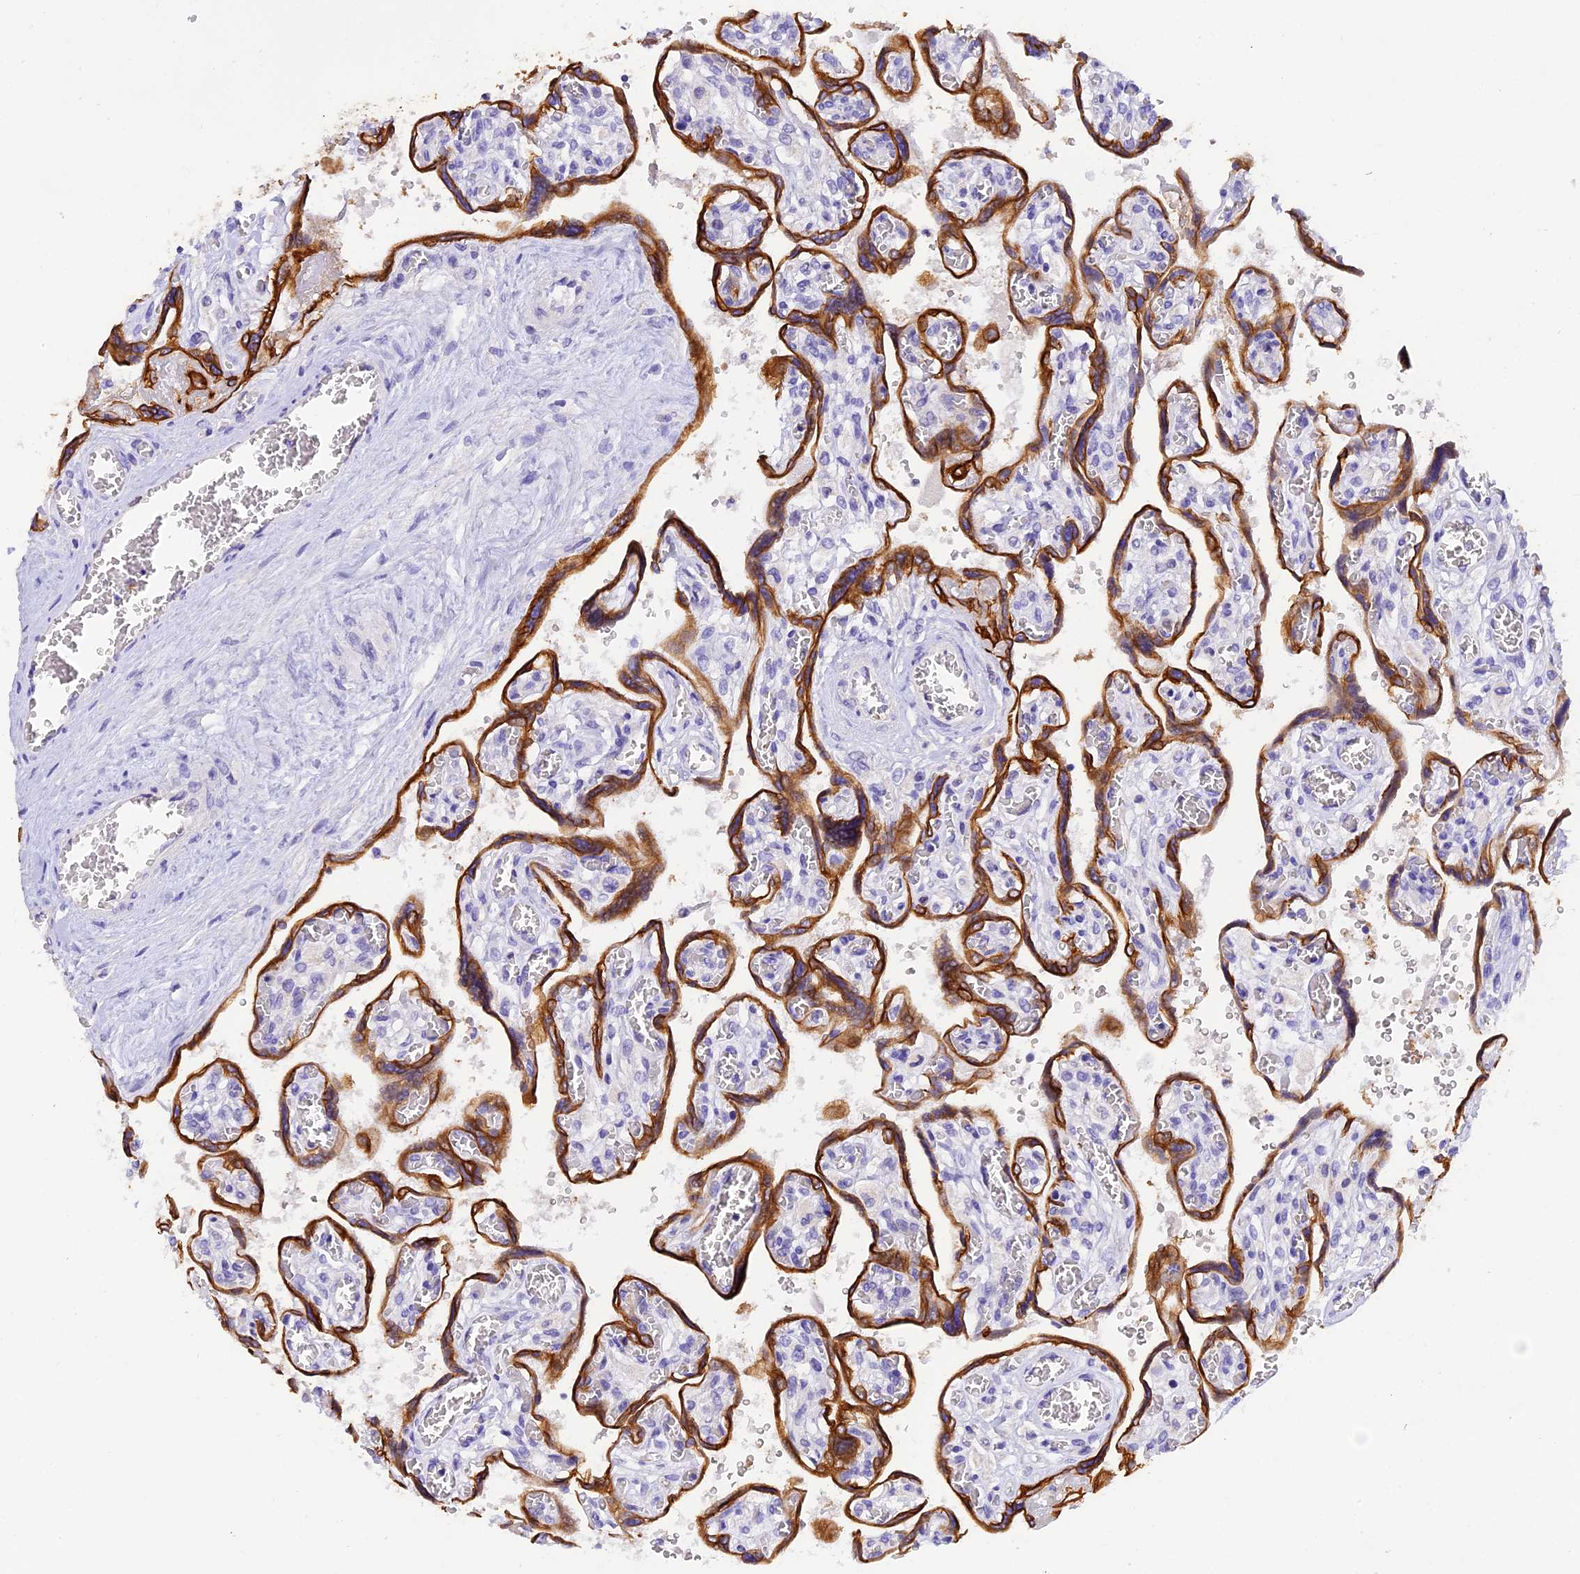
{"staining": {"intensity": "strong", "quantity": ">75%", "location": "cytoplasmic/membranous"}, "tissue": "placenta", "cell_type": "Trophoblastic cells", "image_type": "normal", "snomed": [{"axis": "morphology", "description": "Normal tissue, NOS"}, {"axis": "topography", "description": "Placenta"}], "caption": "Placenta stained with immunohistochemistry demonstrates strong cytoplasmic/membranous expression in approximately >75% of trophoblastic cells.", "gene": "PKIA", "patient": {"sex": "female", "age": 39}}